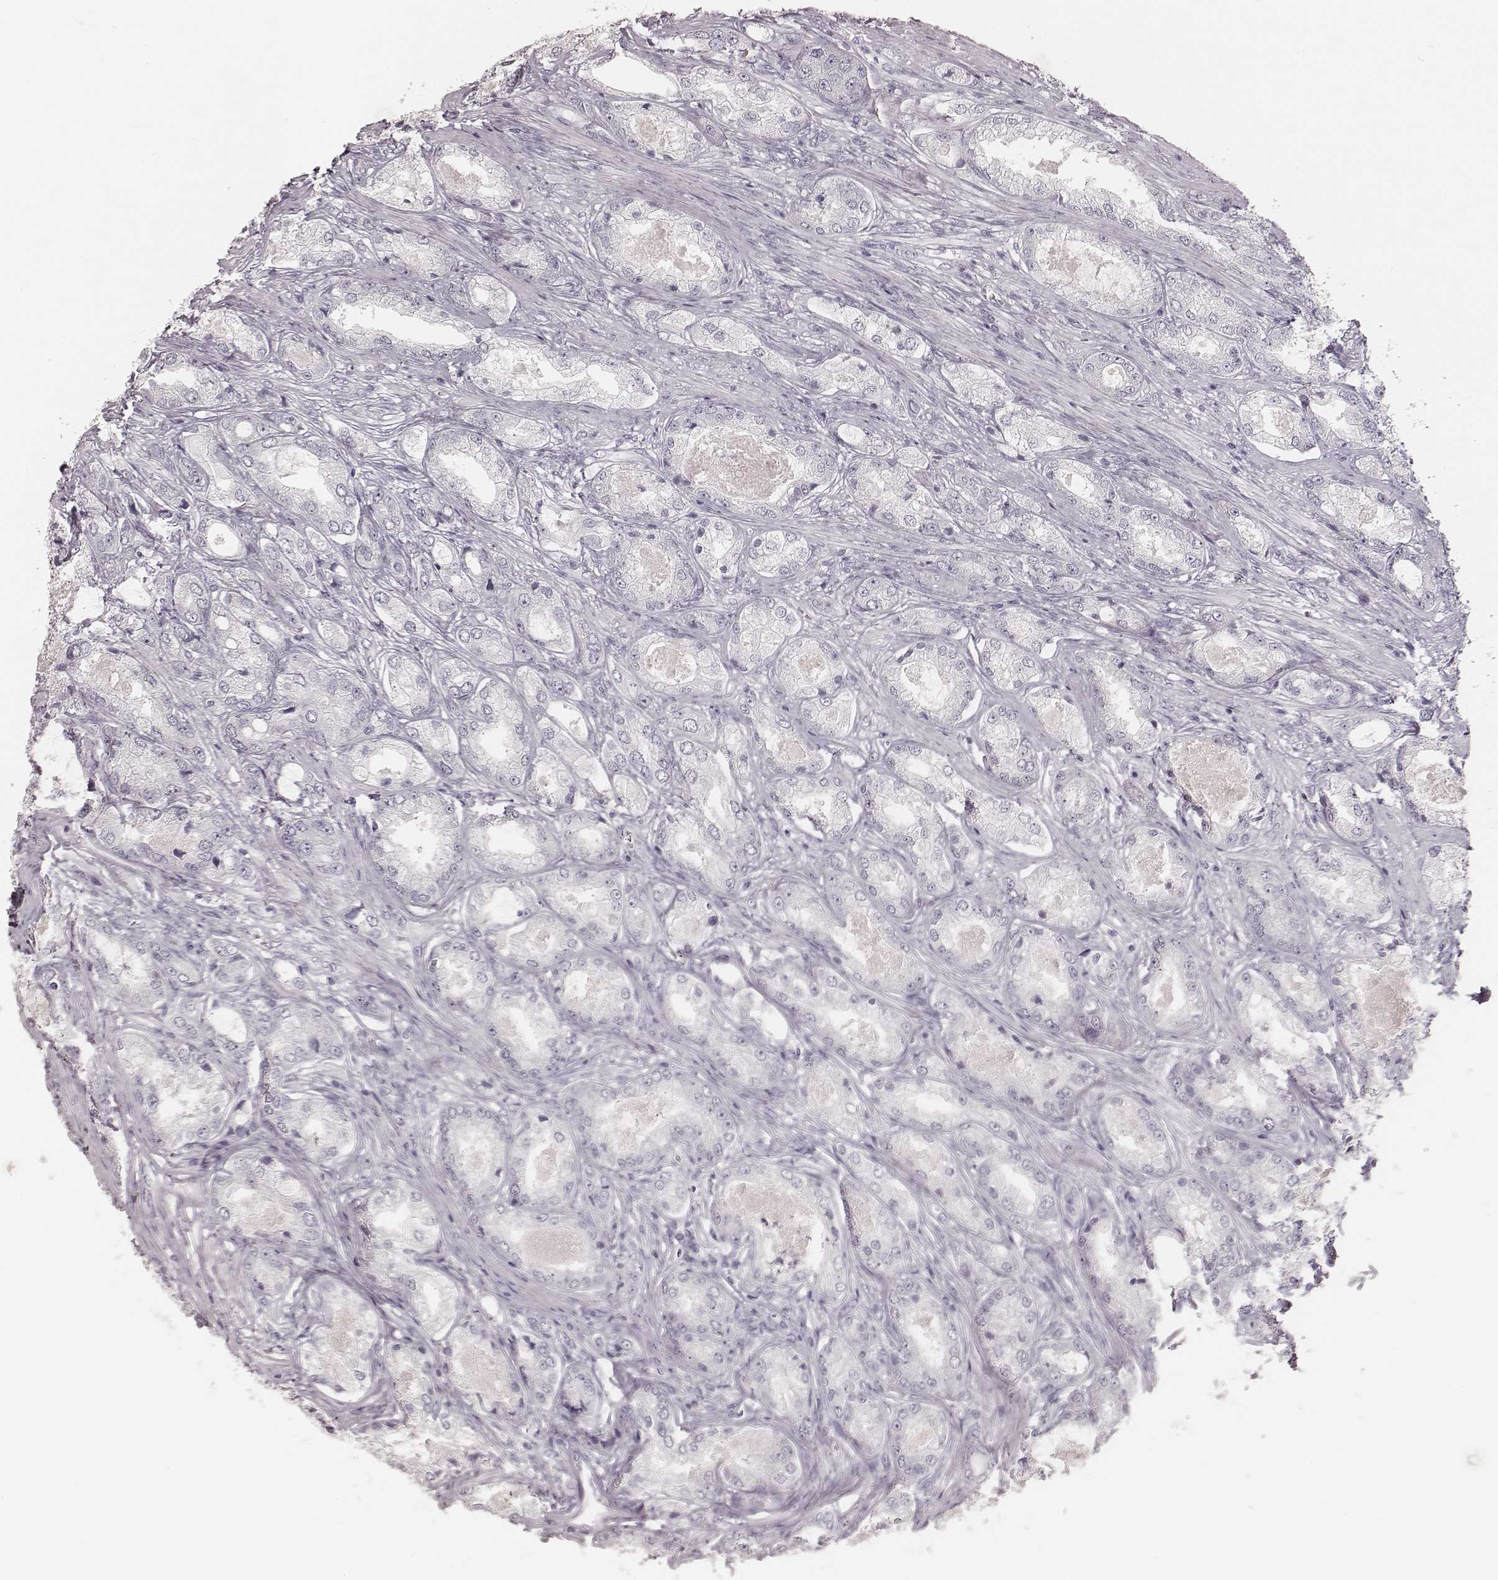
{"staining": {"intensity": "negative", "quantity": "none", "location": "none"}, "tissue": "prostate cancer", "cell_type": "Tumor cells", "image_type": "cancer", "snomed": [{"axis": "morphology", "description": "Adenocarcinoma, Low grade"}, {"axis": "topography", "description": "Prostate"}], "caption": "A histopathology image of prostate cancer stained for a protein demonstrates no brown staining in tumor cells.", "gene": "KRT26", "patient": {"sex": "male", "age": 68}}